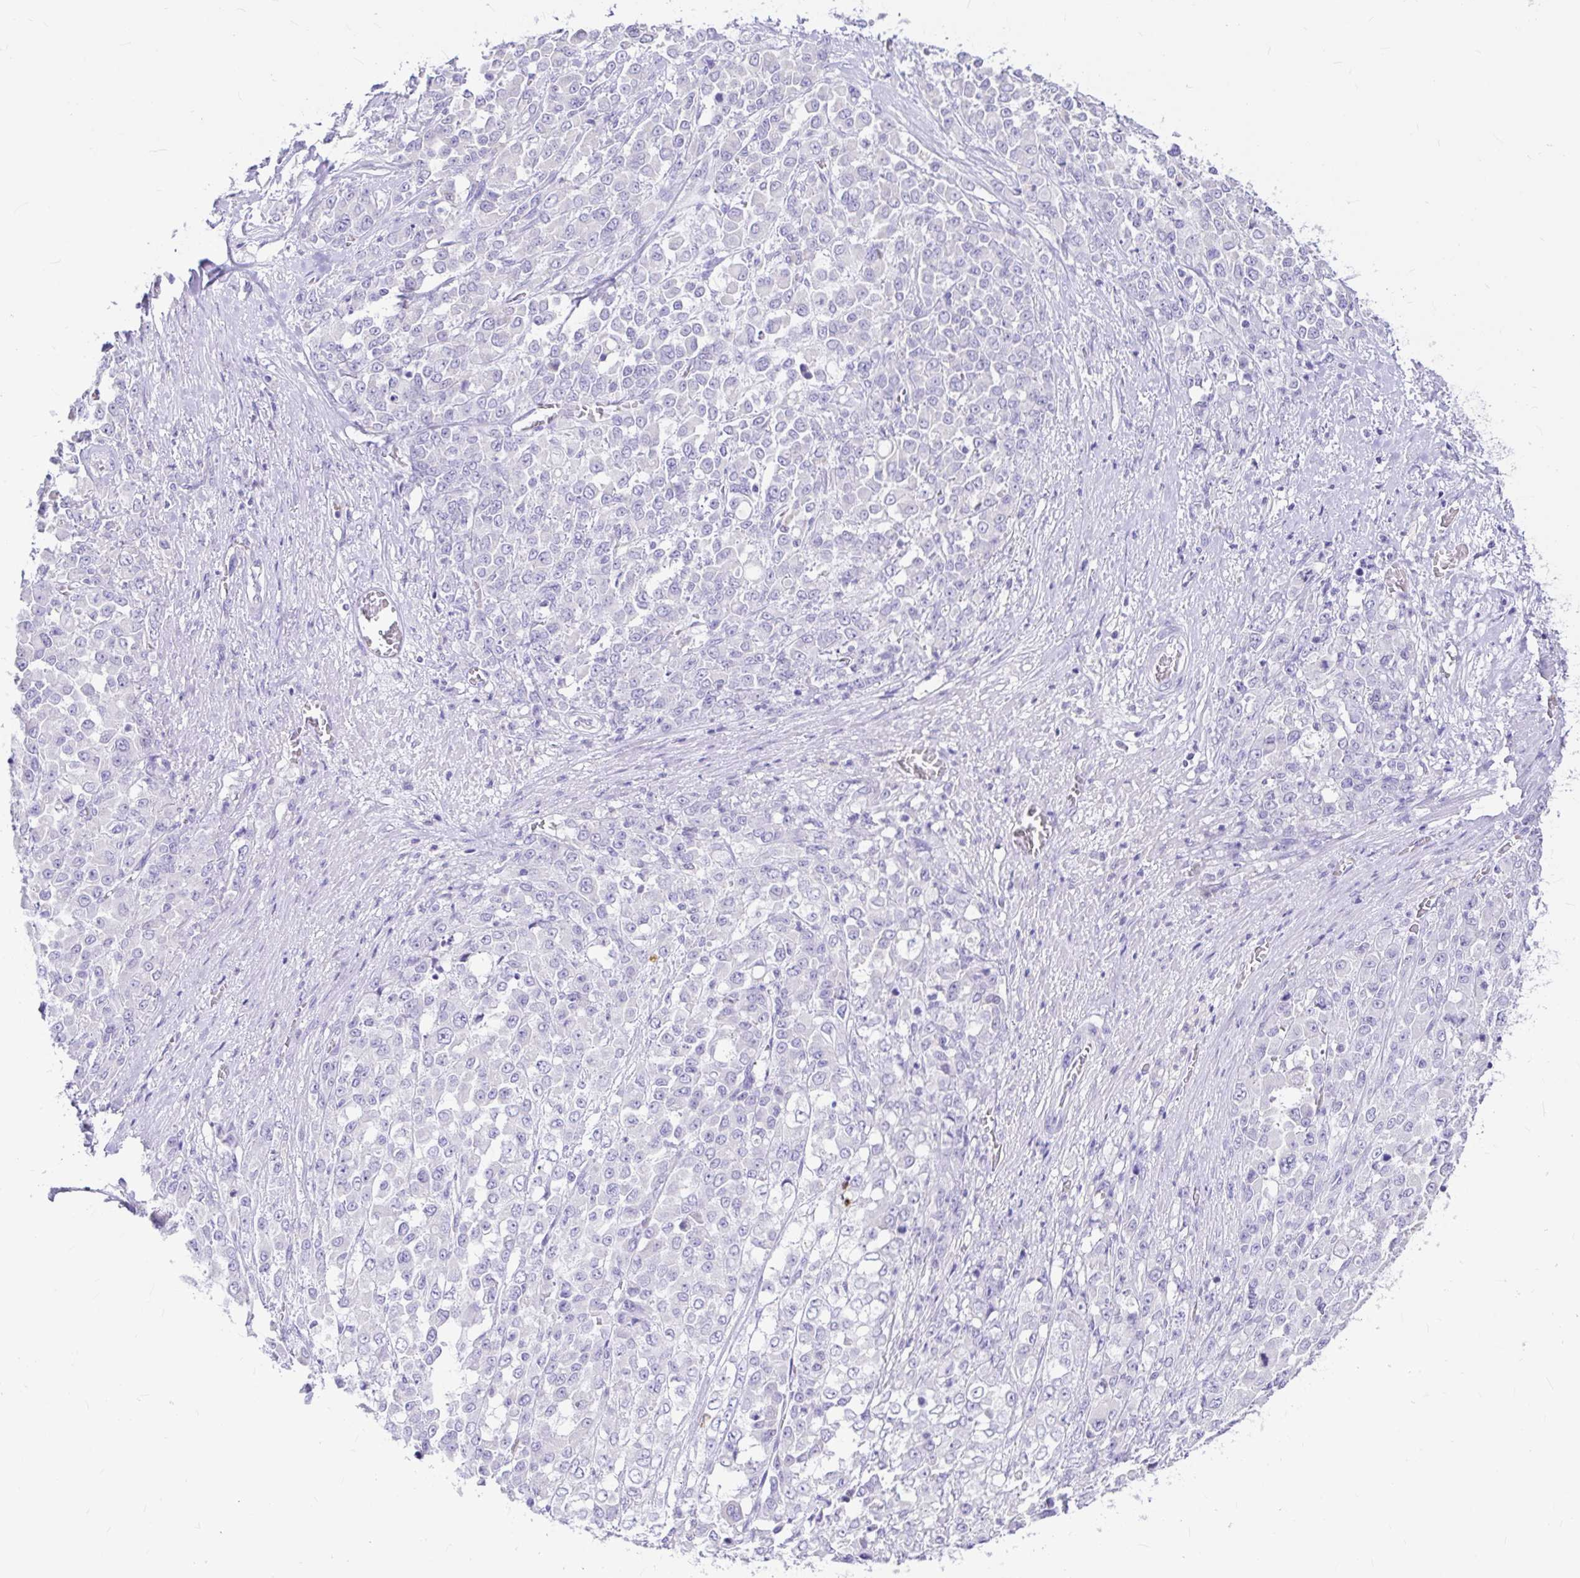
{"staining": {"intensity": "negative", "quantity": "none", "location": "none"}, "tissue": "stomach cancer", "cell_type": "Tumor cells", "image_type": "cancer", "snomed": [{"axis": "morphology", "description": "Adenocarcinoma, NOS"}, {"axis": "topography", "description": "Stomach"}], "caption": "DAB (3,3'-diaminobenzidine) immunohistochemical staining of human adenocarcinoma (stomach) exhibits no significant staining in tumor cells.", "gene": "CLEC1B", "patient": {"sex": "female", "age": 76}}